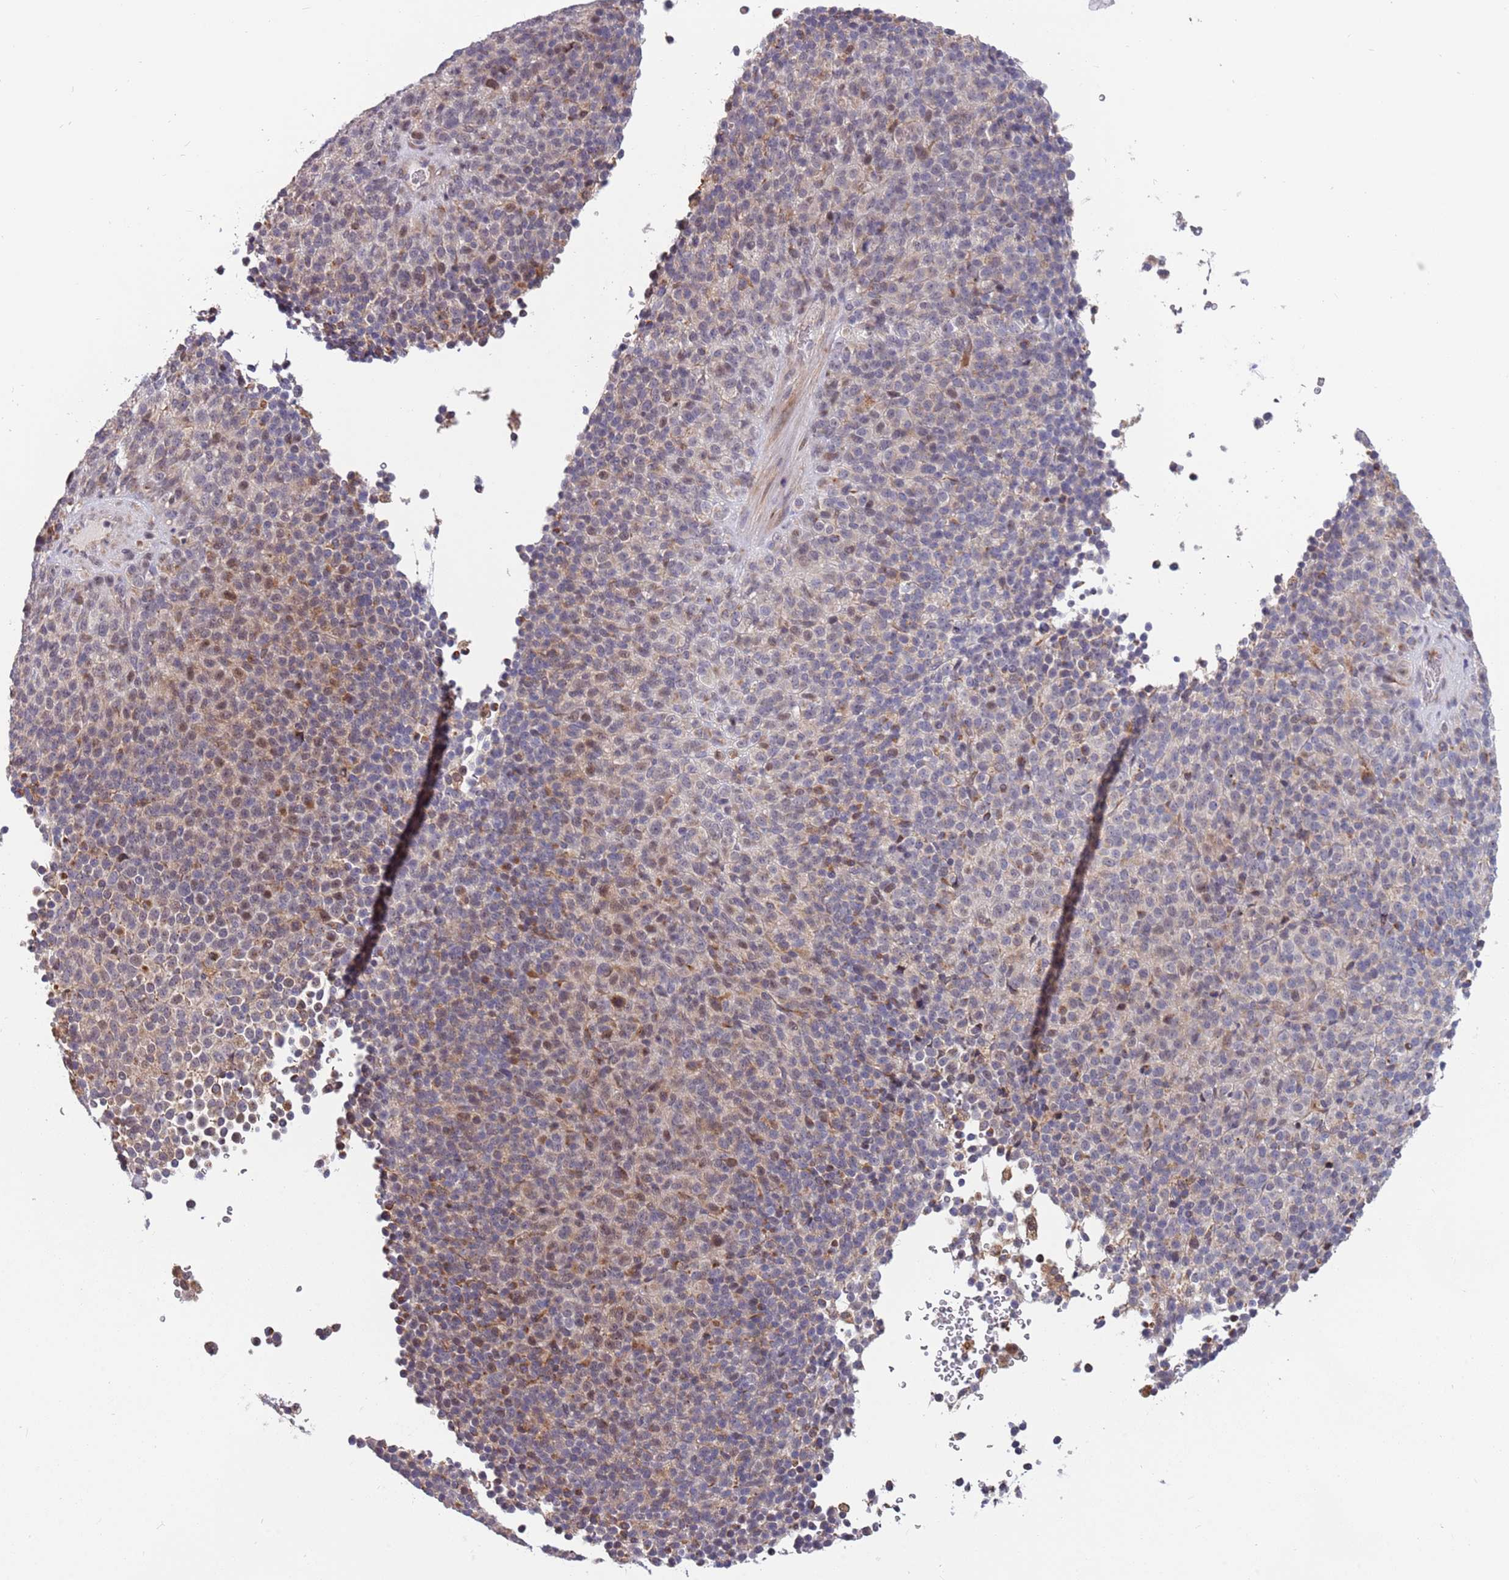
{"staining": {"intensity": "weak", "quantity": "<25%", "location": "nuclear"}, "tissue": "melanoma", "cell_type": "Tumor cells", "image_type": "cancer", "snomed": [{"axis": "morphology", "description": "Malignant melanoma, Metastatic site"}, {"axis": "topography", "description": "Brain"}], "caption": "Tumor cells are negative for protein expression in human melanoma.", "gene": "CCNJL", "patient": {"sex": "female", "age": 56}}